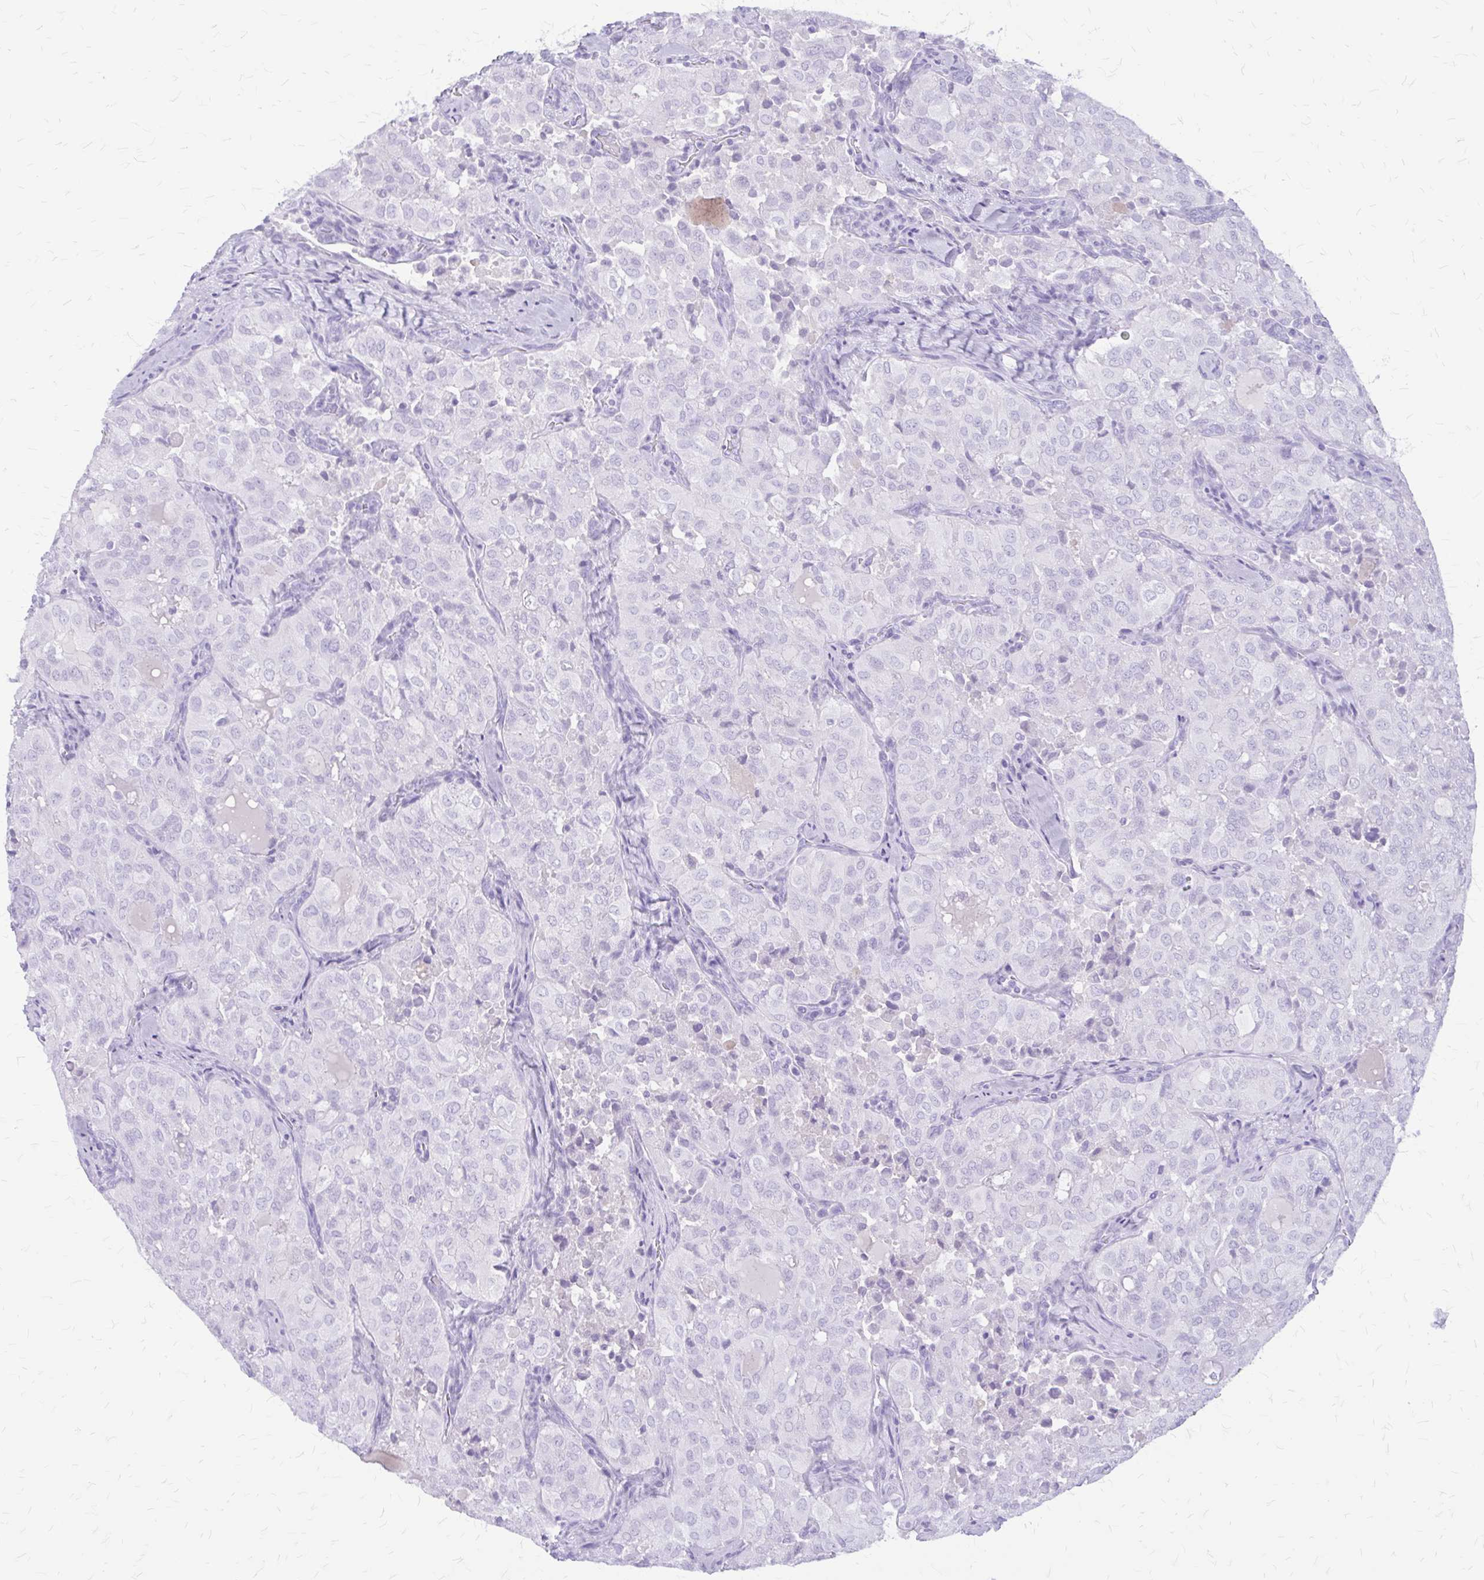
{"staining": {"intensity": "negative", "quantity": "none", "location": "none"}, "tissue": "thyroid cancer", "cell_type": "Tumor cells", "image_type": "cancer", "snomed": [{"axis": "morphology", "description": "Follicular adenoma carcinoma, NOS"}, {"axis": "topography", "description": "Thyroid gland"}], "caption": "The immunohistochemistry micrograph has no significant staining in tumor cells of thyroid follicular adenoma carcinoma tissue. The staining is performed using DAB (3,3'-diaminobenzidine) brown chromogen with nuclei counter-stained in using hematoxylin.", "gene": "KLHDC7A", "patient": {"sex": "male", "age": 75}}